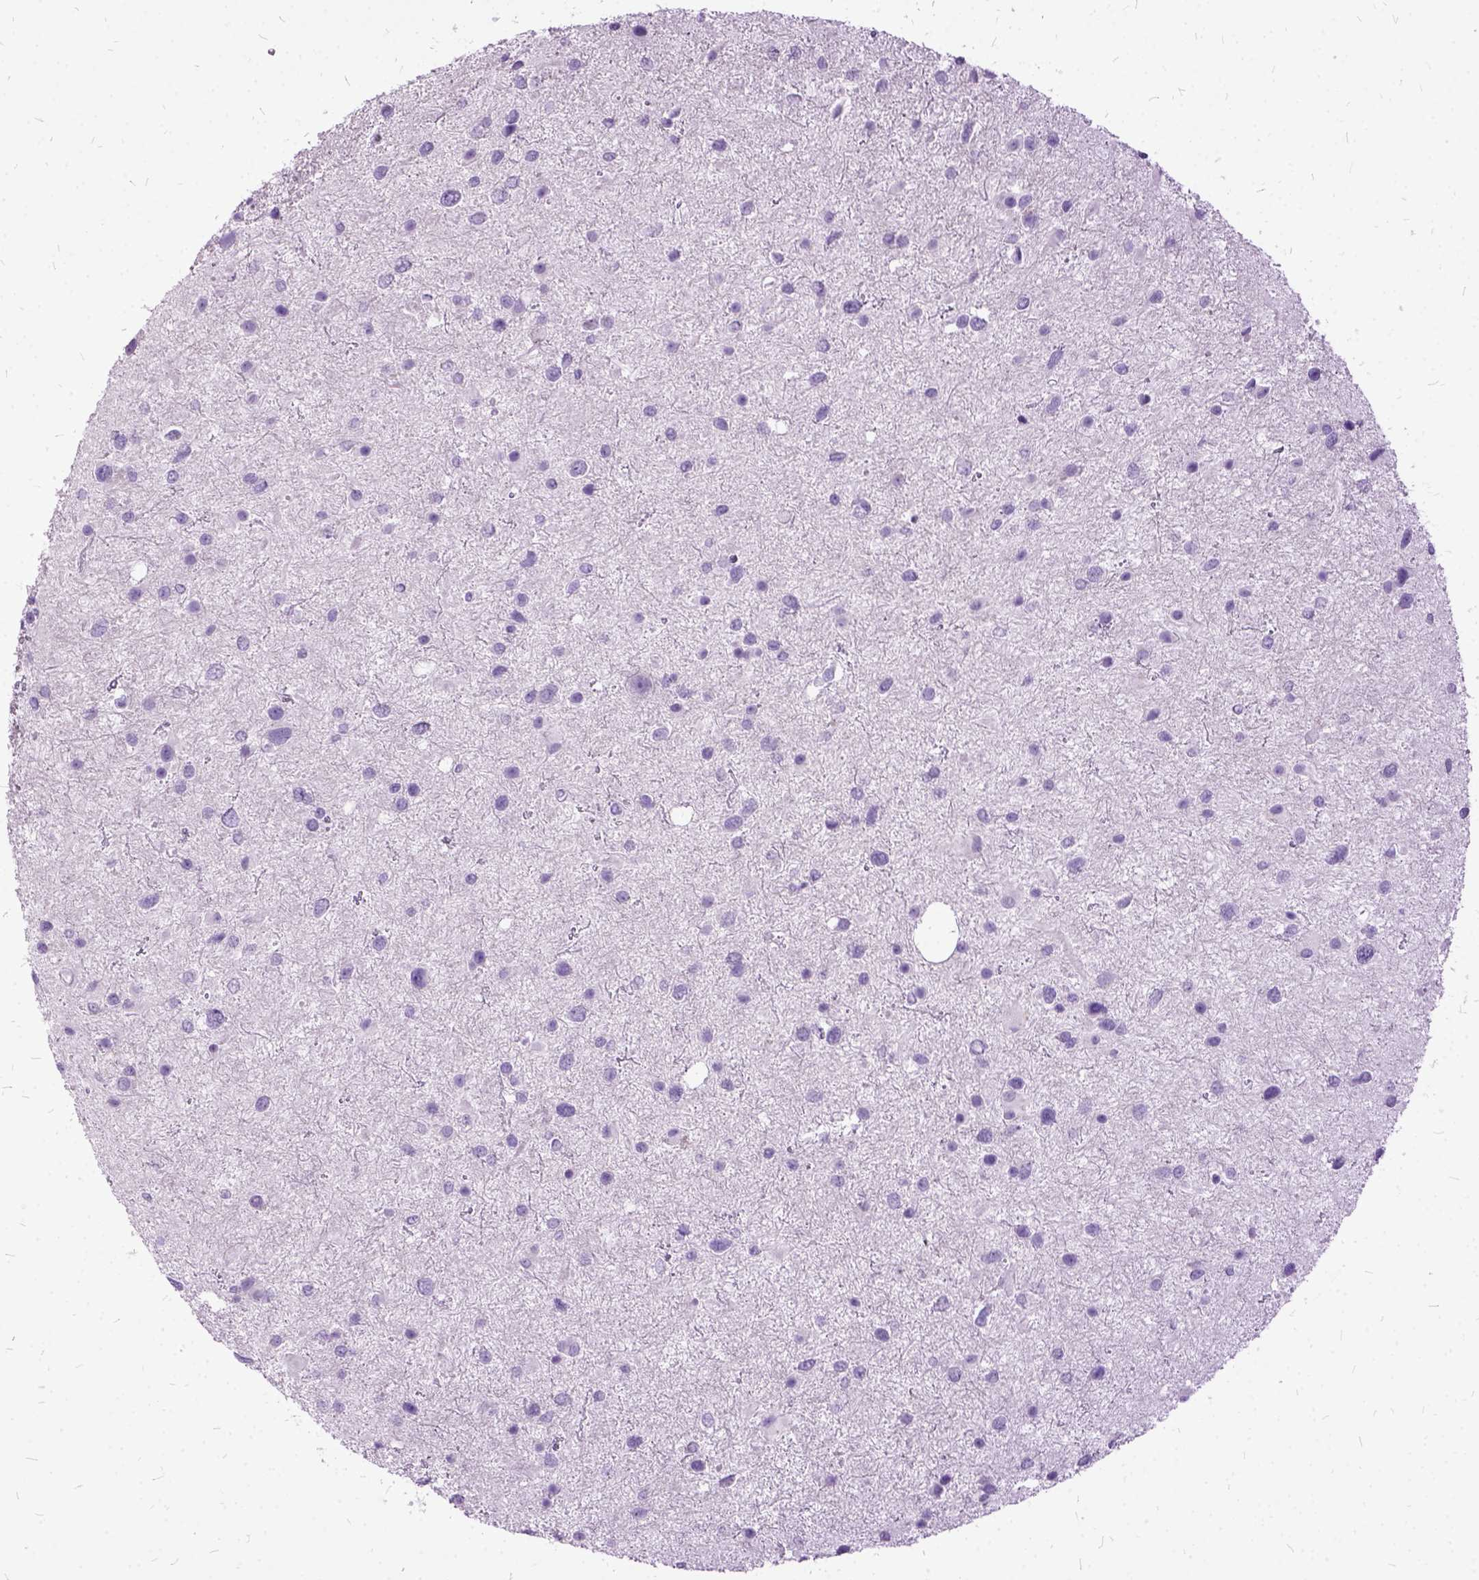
{"staining": {"intensity": "negative", "quantity": "none", "location": "none"}, "tissue": "glioma", "cell_type": "Tumor cells", "image_type": "cancer", "snomed": [{"axis": "morphology", "description": "Glioma, malignant, Low grade"}, {"axis": "topography", "description": "Brain"}], "caption": "IHC of human low-grade glioma (malignant) reveals no positivity in tumor cells. (DAB (3,3'-diaminobenzidine) immunohistochemistry visualized using brightfield microscopy, high magnification).", "gene": "MME", "patient": {"sex": "female", "age": 32}}